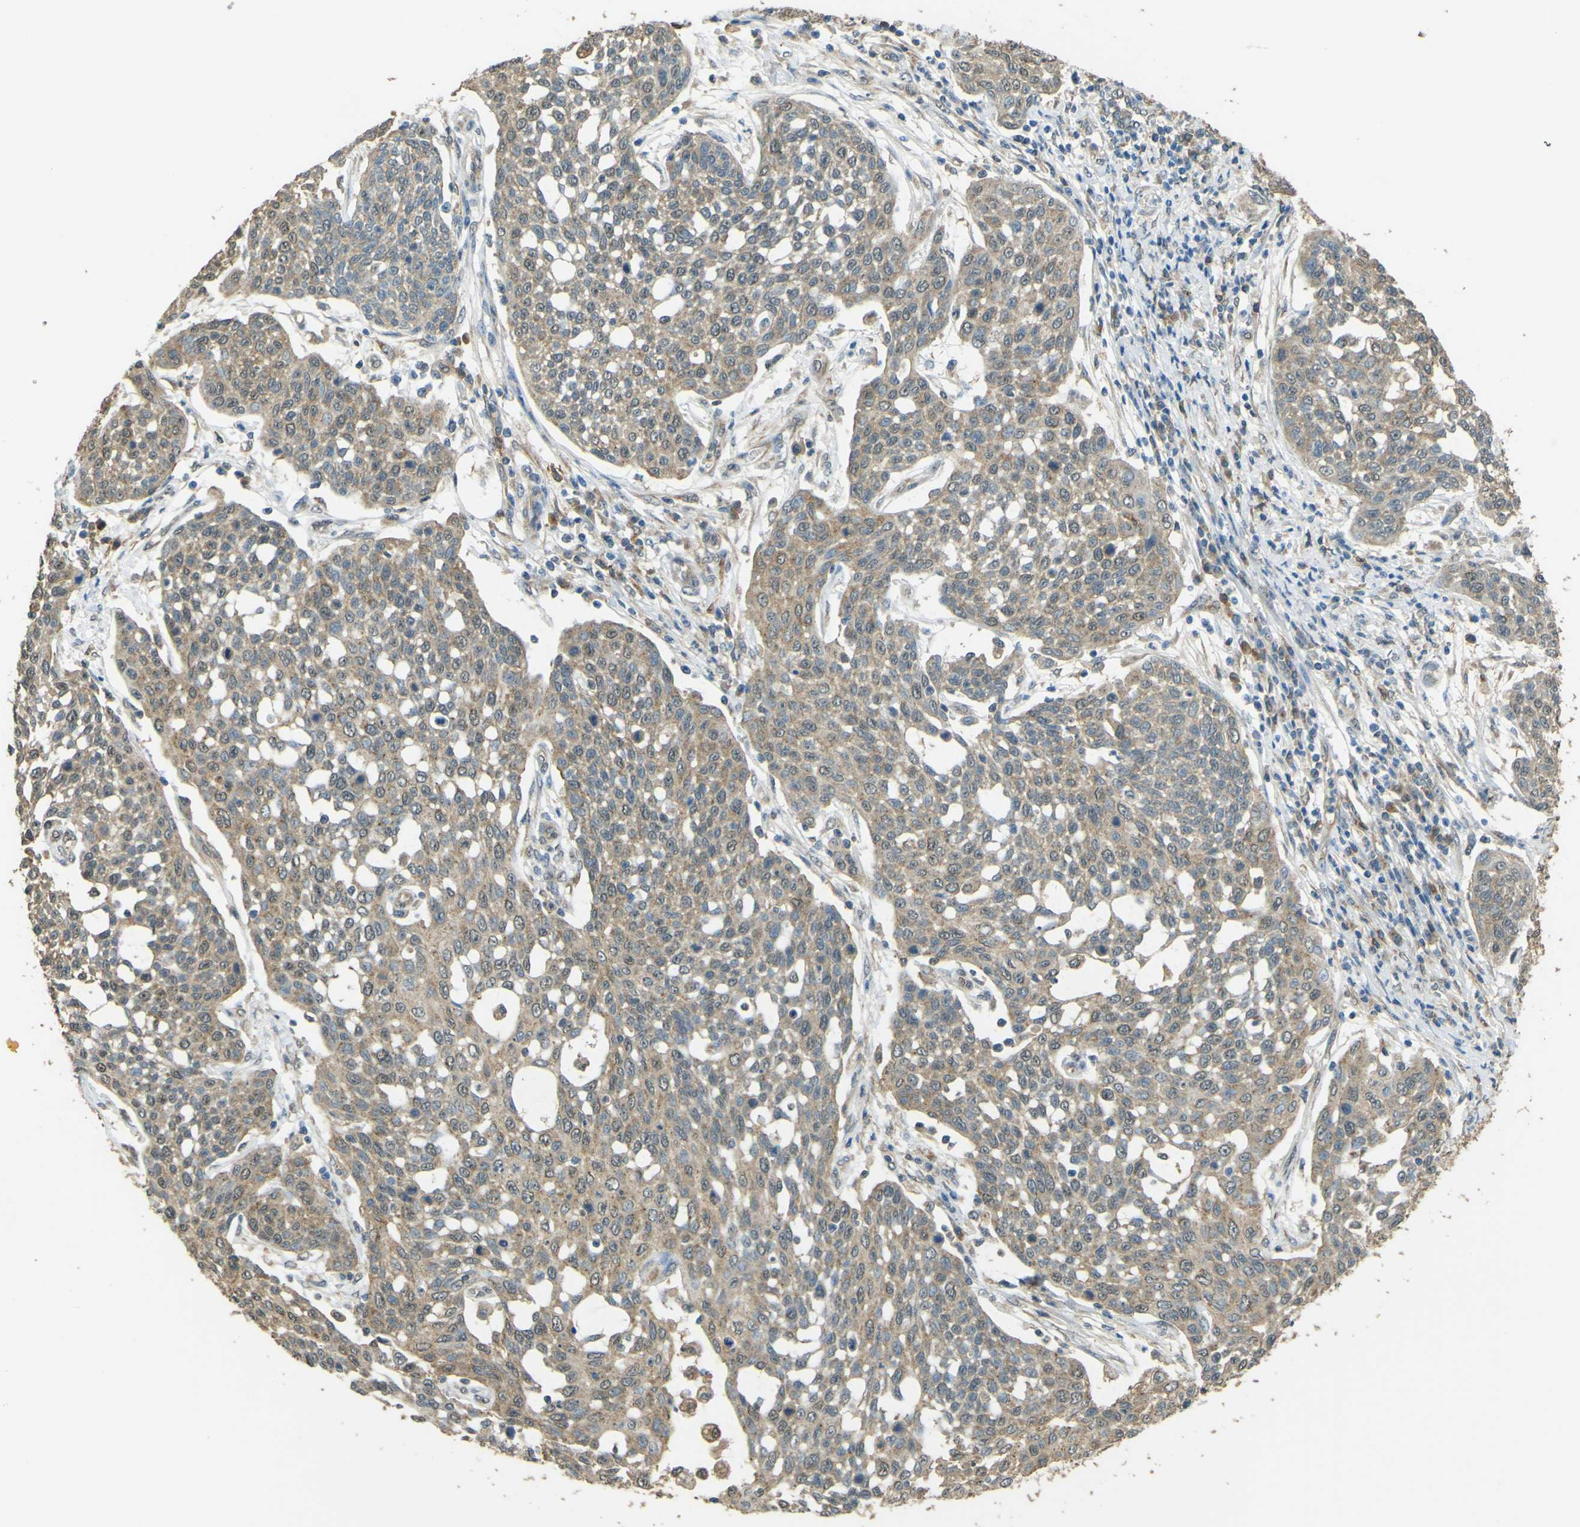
{"staining": {"intensity": "weak", "quantity": ">75%", "location": "cytoplasmic/membranous"}, "tissue": "cervical cancer", "cell_type": "Tumor cells", "image_type": "cancer", "snomed": [{"axis": "morphology", "description": "Squamous cell carcinoma, NOS"}, {"axis": "topography", "description": "Cervix"}], "caption": "Protein analysis of cervical cancer tissue shows weak cytoplasmic/membranous positivity in approximately >75% of tumor cells. Immunohistochemistry (ihc) stains the protein in brown and the nuclei are stained blue.", "gene": "GOLGA1", "patient": {"sex": "female", "age": 34}}